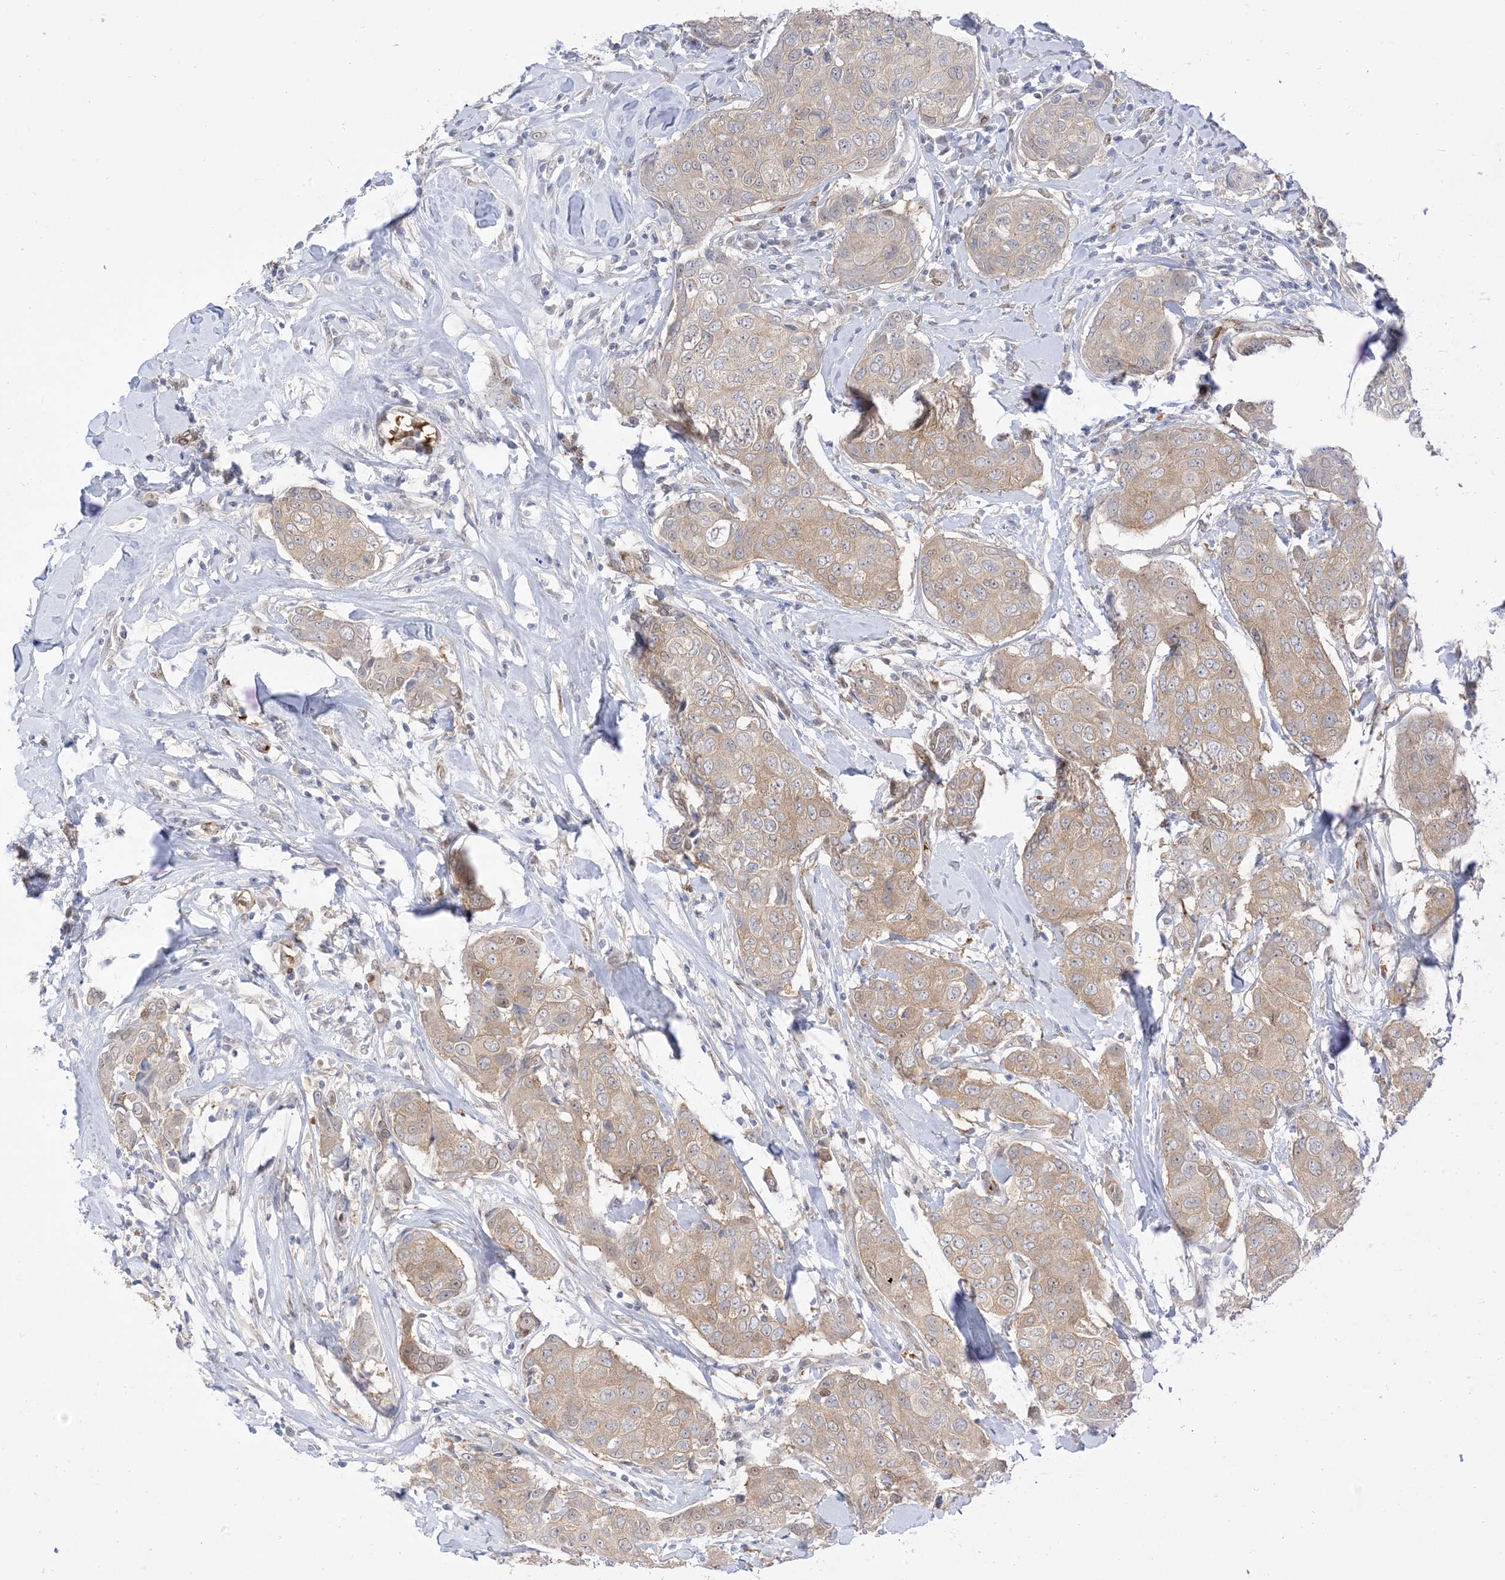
{"staining": {"intensity": "weak", "quantity": "25%-75%", "location": "cytoplasmic/membranous"}, "tissue": "breast cancer", "cell_type": "Tumor cells", "image_type": "cancer", "snomed": [{"axis": "morphology", "description": "Duct carcinoma"}, {"axis": "topography", "description": "Breast"}], "caption": "Breast cancer stained with a protein marker exhibits weak staining in tumor cells.", "gene": "RIN1", "patient": {"sex": "female", "age": 80}}